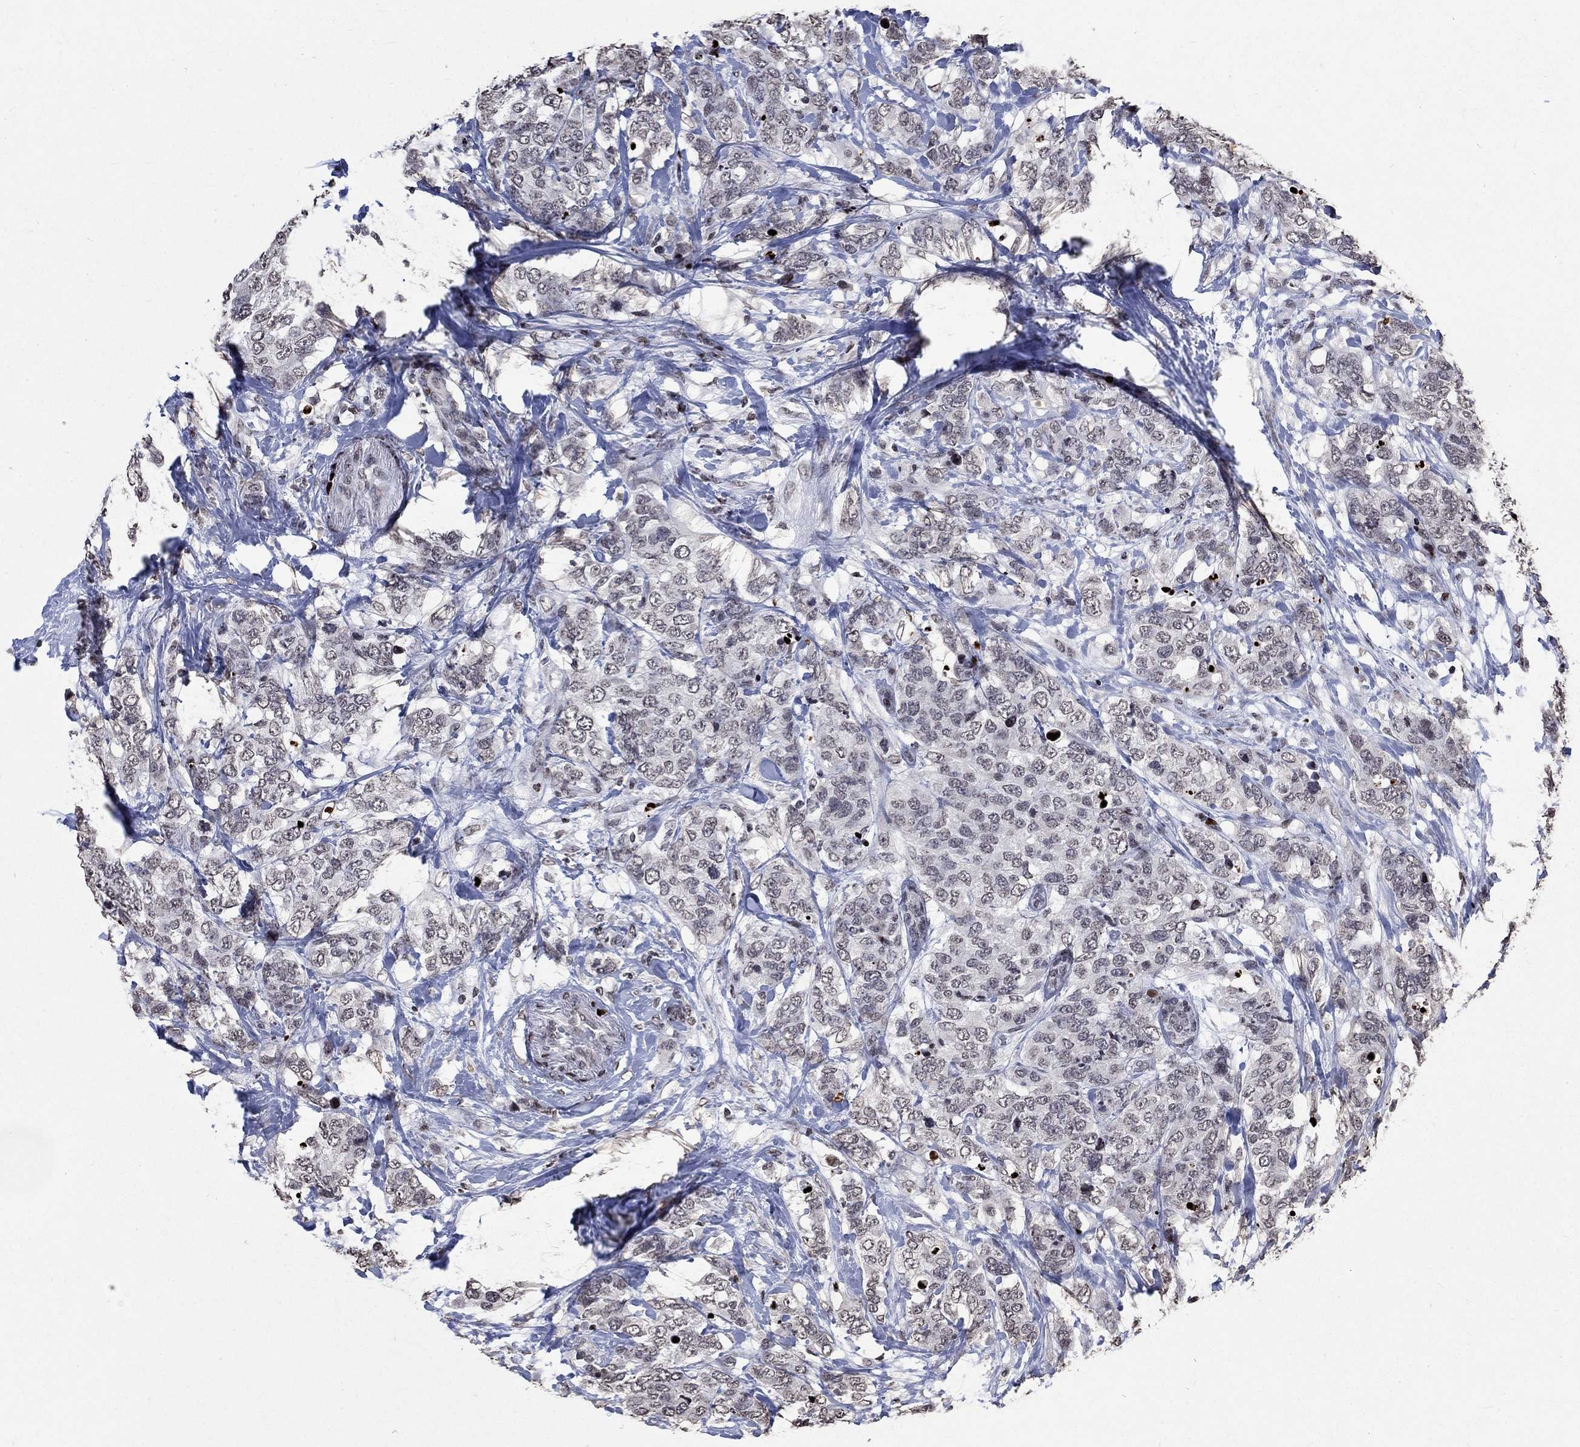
{"staining": {"intensity": "negative", "quantity": "none", "location": "none"}, "tissue": "breast cancer", "cell_type": "Tumor cells", "image_type": "cancer", "snomed": [{"axis": "morphology", "description": "Lobular carcinoma"}, {"axis": "topography", "description": "Breast"}], "caption": "Tumor cells are negative for brown protein staining in breast lobular carcinoma.", "gene": "SRSF3", "patient": {"sex": "female", "age": 59}}